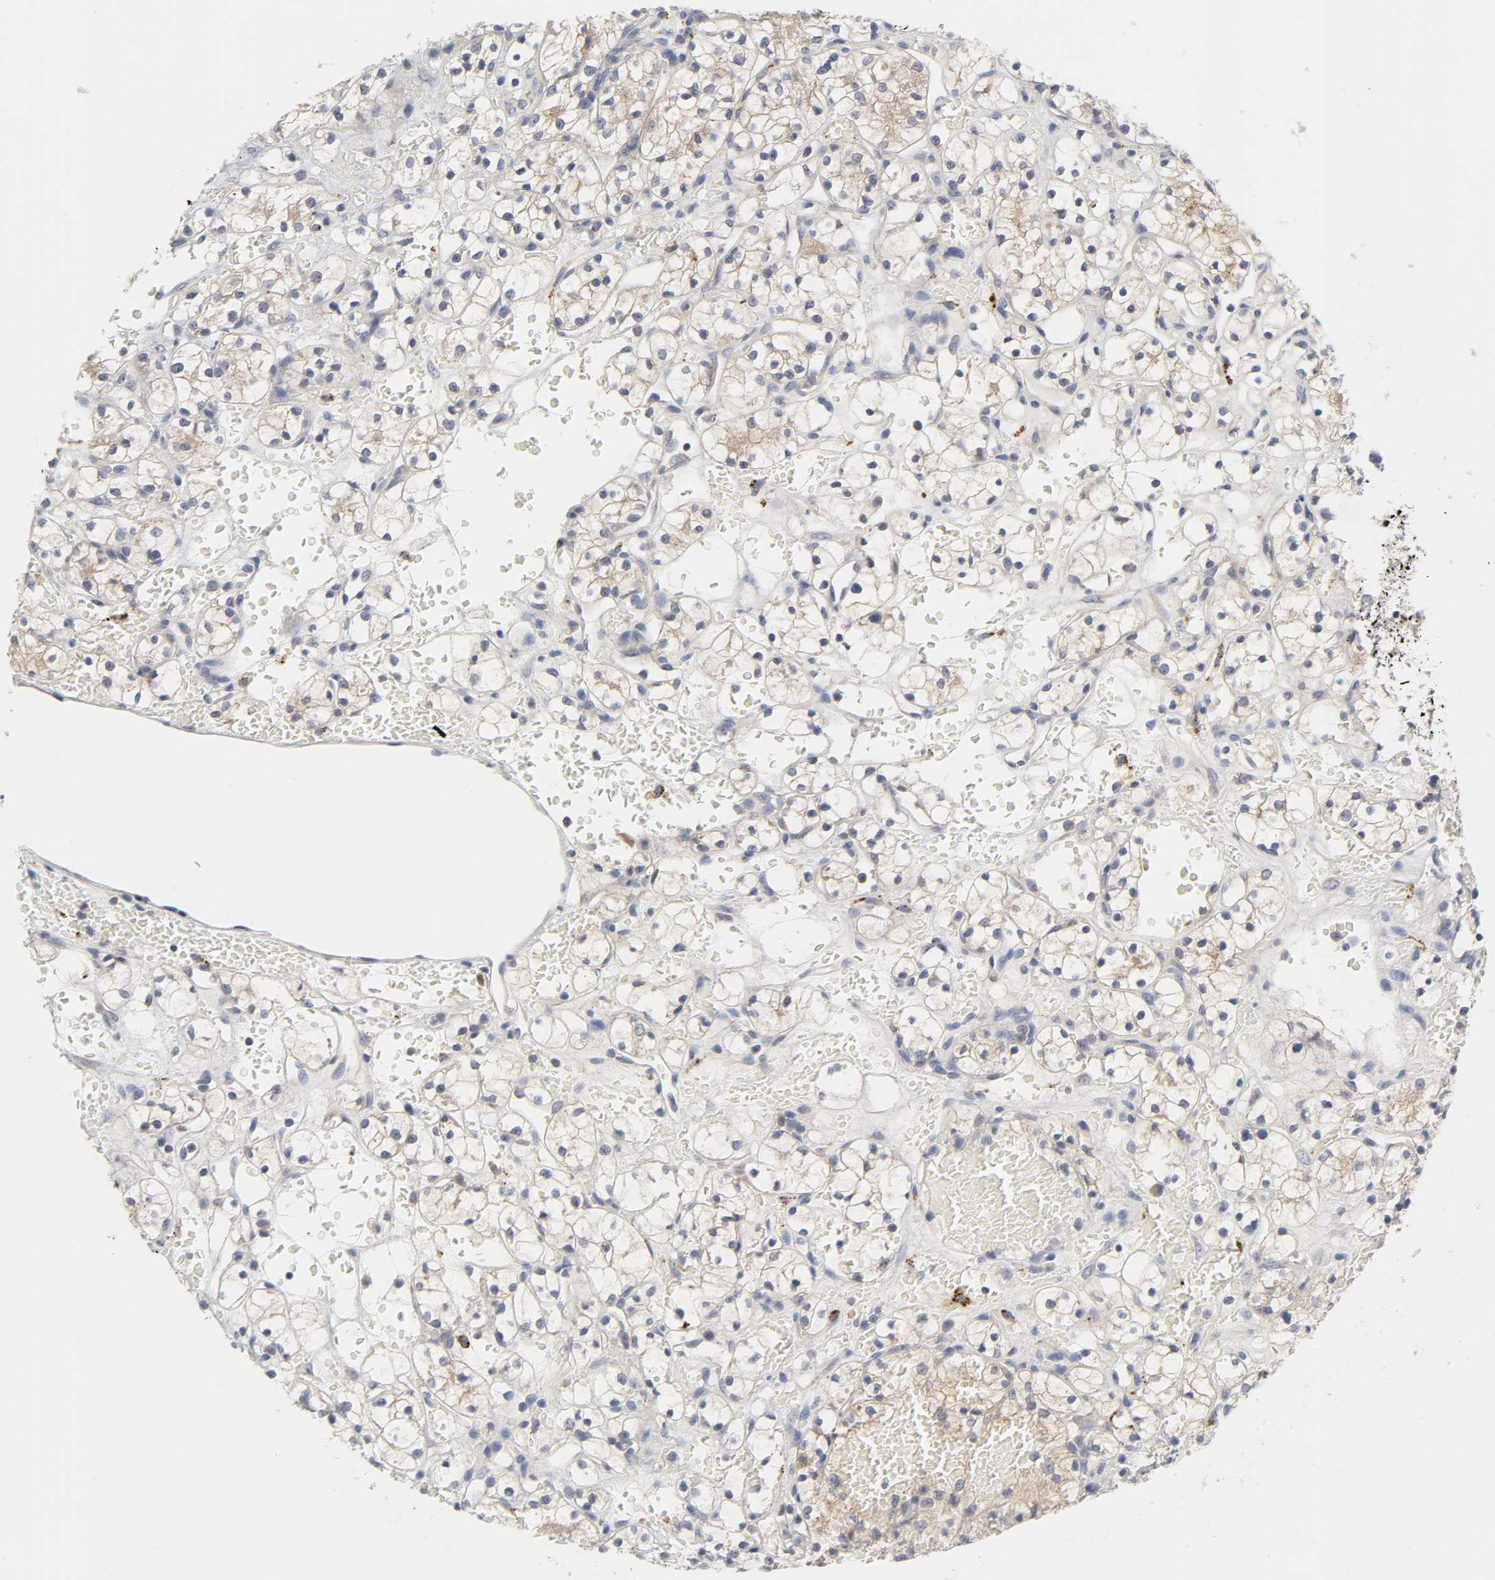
{"staining": {"intensity": "negative", "quantity": "none", "location": "none"}, "tissue": "renal cancer", "cell_type": "Tumor cells", "image_type": "cancer", "snomed": [{"axis": "morphology", "description": "Adenocarcinoma, NOS"}, {"axis": "topography", "description": "Kidney"}], "caption": "Protein analysis of renal cancer displays no significant staining in tumor cells.", "gene": "C17orf75", "patient": {"sex": "female", "age": 60}}